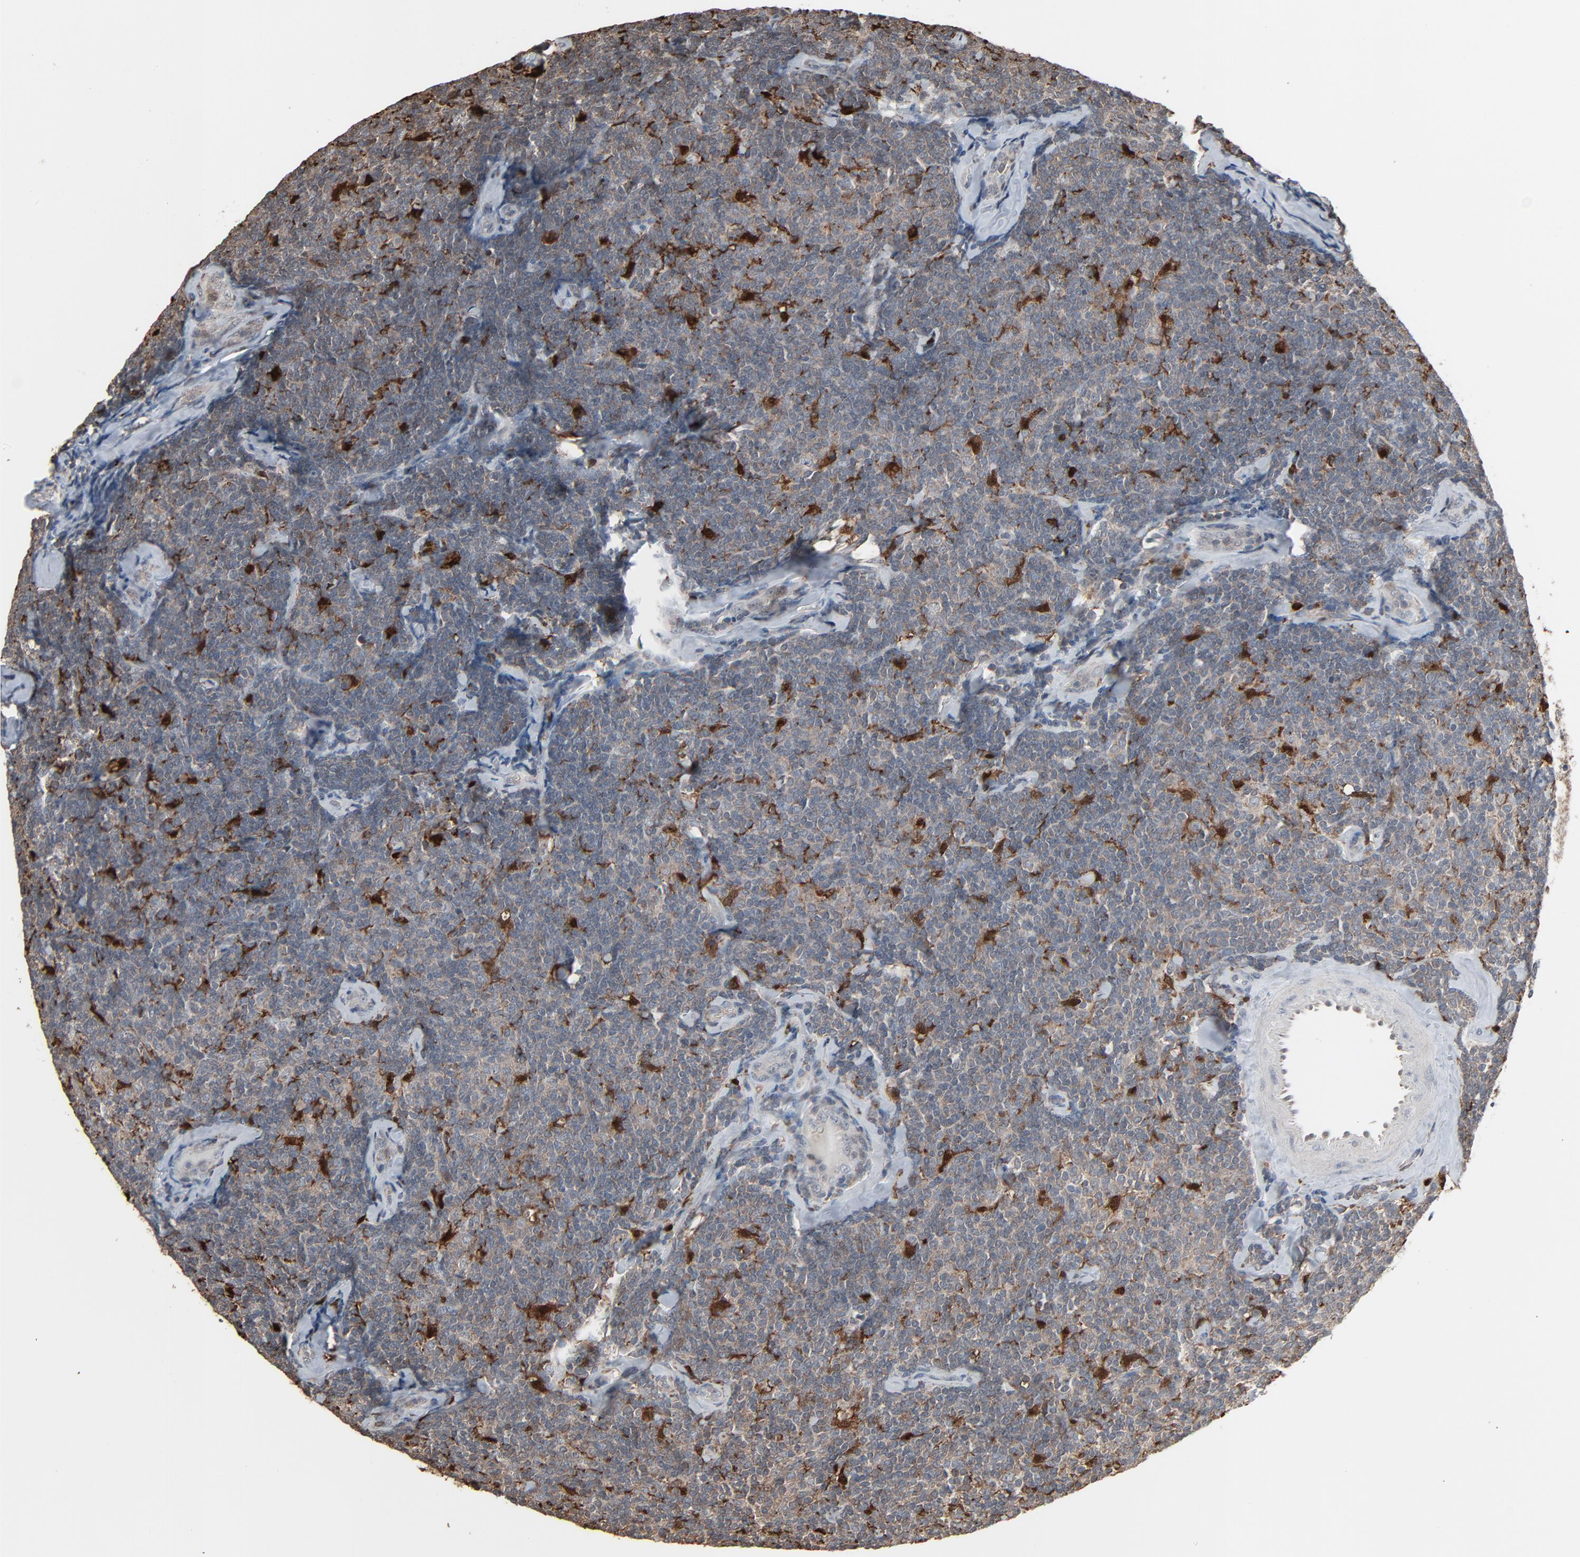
{"staining": {"intensity": "negative", "quantity": "none", "location": "none"}, "tissue": "lymphoma", "cell_type": "Tumor cells", "image_type": "cancer", "snomed": [{"axis": "morphology", "description": "Malignant lymphoma, non-Hodgkin's type, Low grade"}, {"axis": "topography", "description": "Lymph node"}], "caption": "High magnification brightfield microscopy of lymphoma stained with DAB (brown) and counterstained with hematoxylin (blue): tumor cells show no significant expression.", "gene": "DOCK8", "patient": {"sex": "female", "age": 56}}